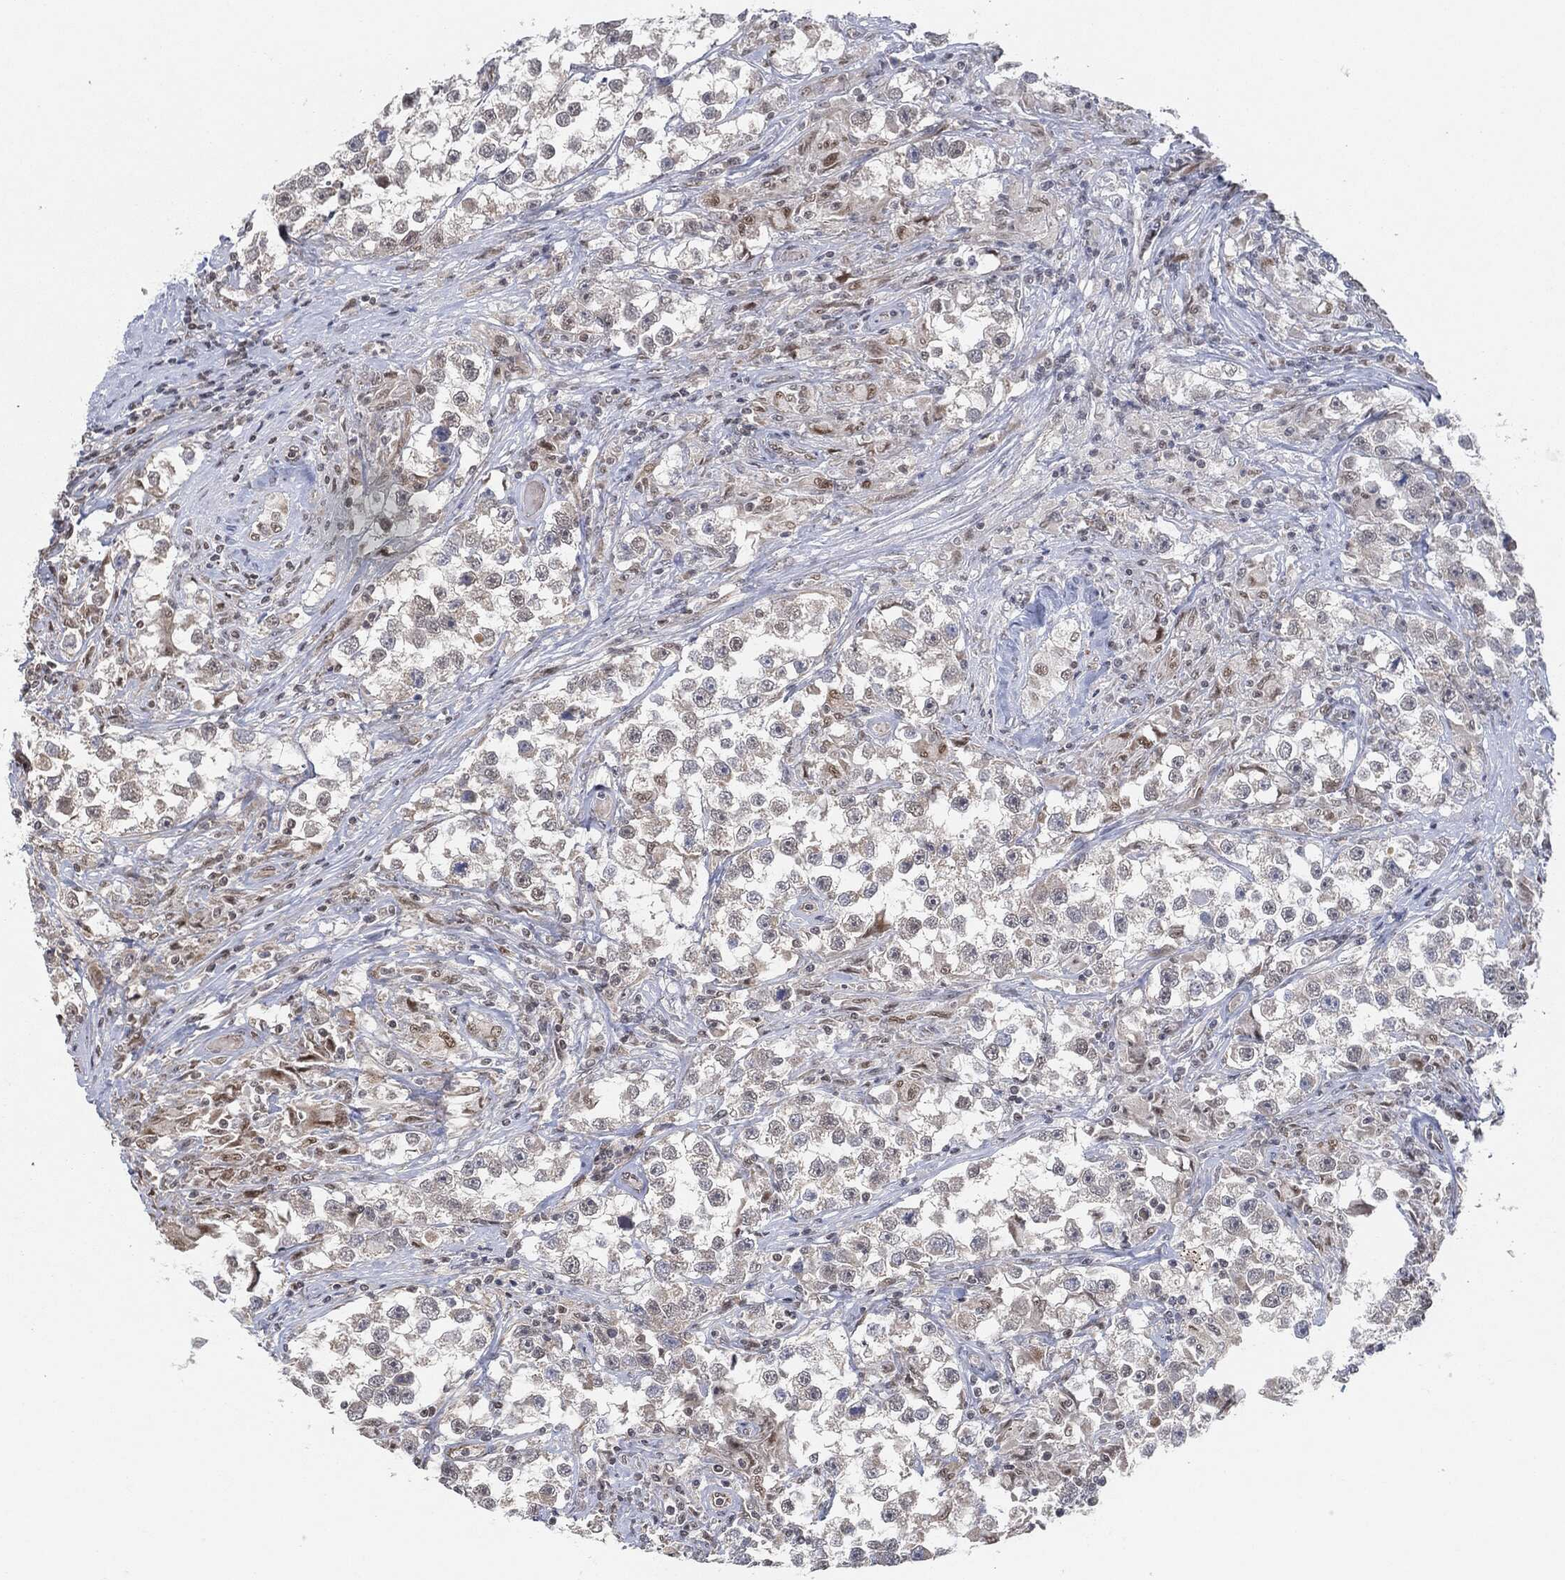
{"staining": {"intensity": "negative", "quantity": "none", "location": "none"}, "tissue": "testis cancer", "cell_type": "Tumor cells", "image_type": "cancer", "snomed": [{"axis": "morphology", "description": "Seminoma, NOS"}, {"axis": "topography", "description": "Testis"}], "caption": "This is a micrograph of IHC staining of testis cancer, which shows no positivity in tumor cells.", "gene": "TP53RK", "patient": {"sex": "male", "age": 46}}